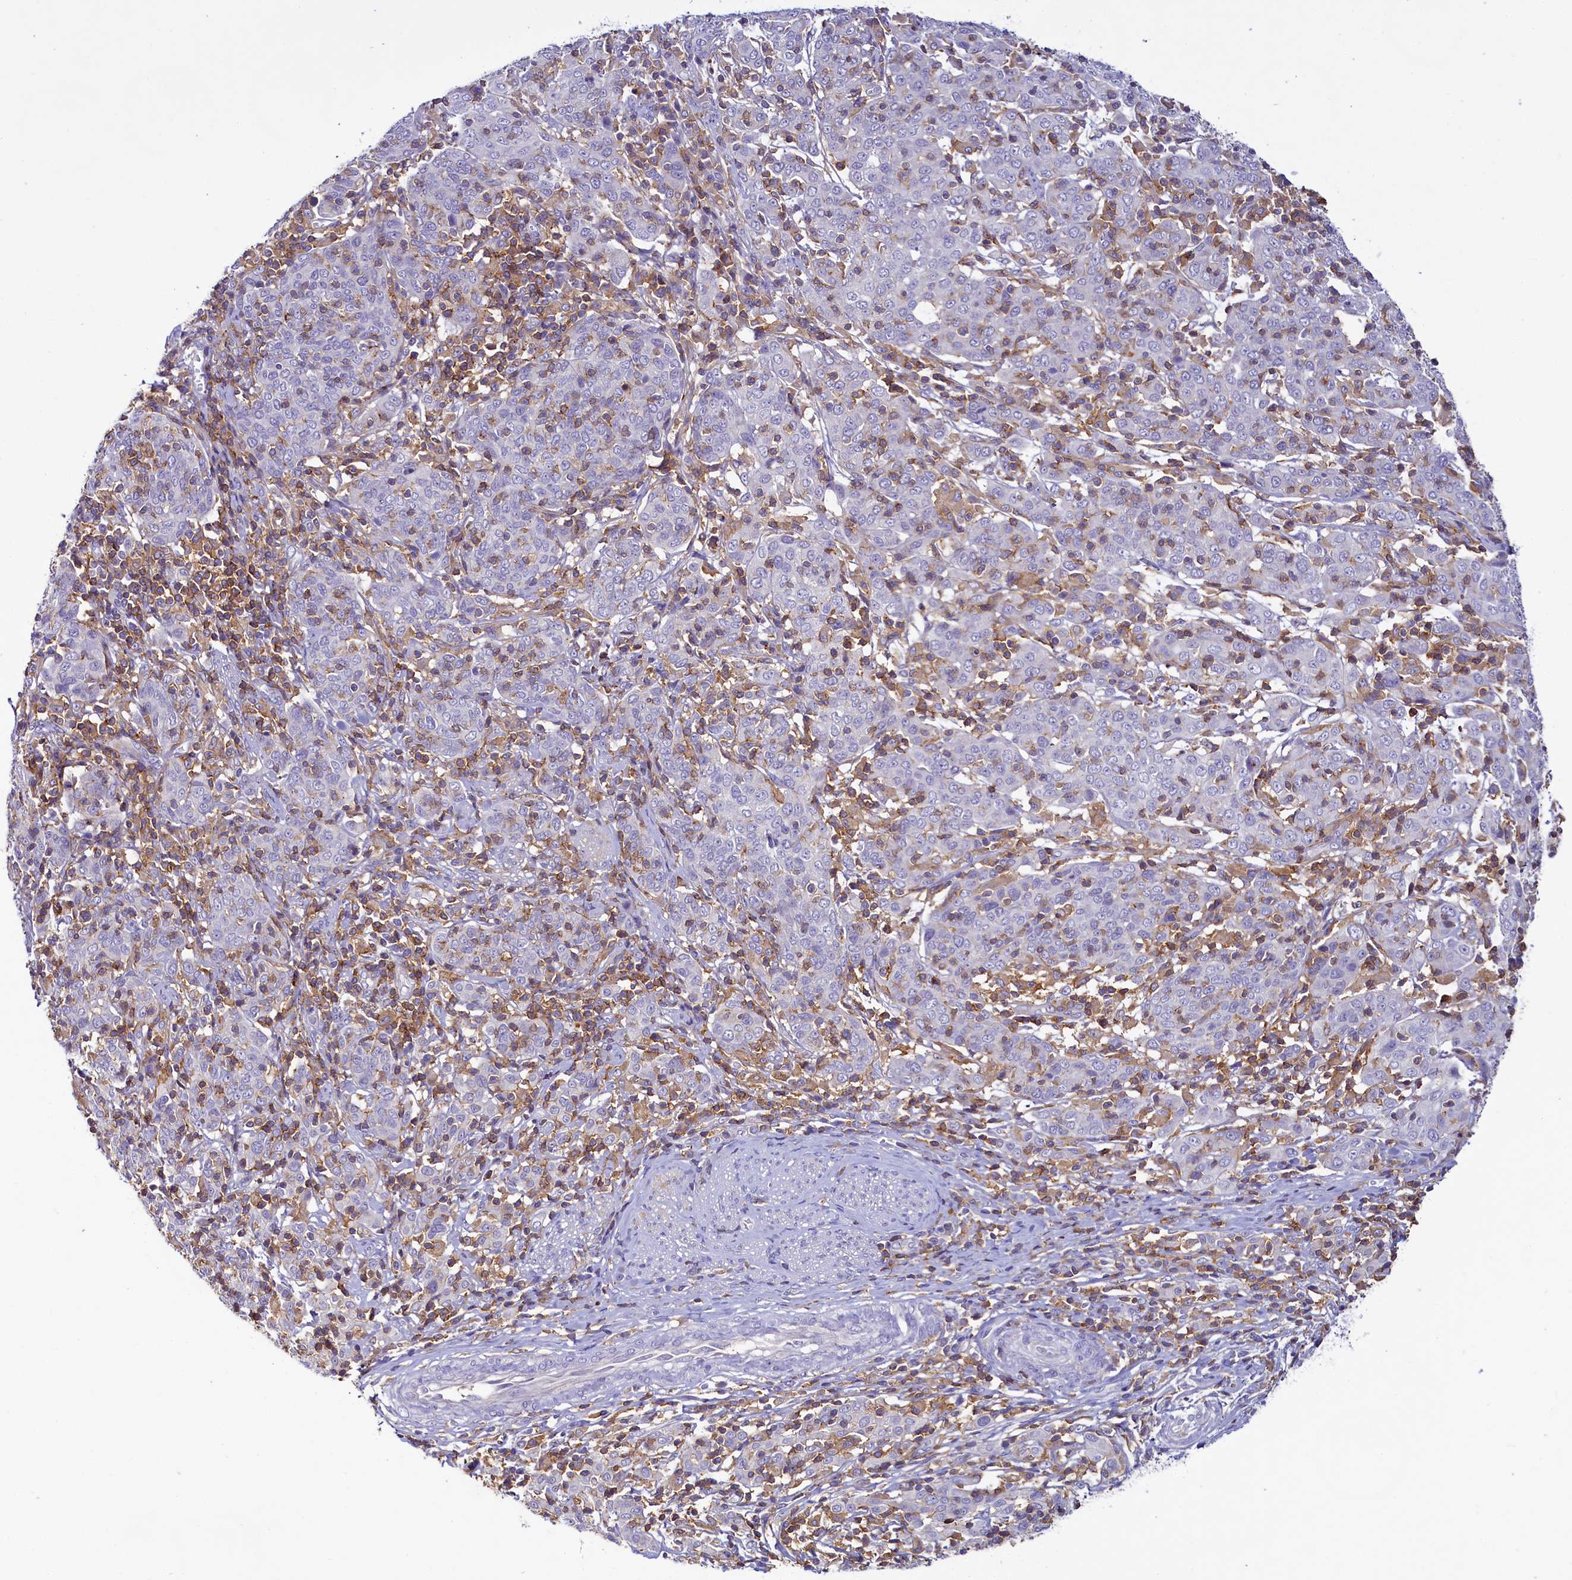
{"staining": {"intensity": "negative", "quantity": "none", "location": "none"}, "tissue": "cervical cancer", "cell_type": "Tumor cells", "image_type": "cancer", "snomed": [{"axis": "morphology", "description": "Squamous cell carcinoma, NOS"}, {"axis": "topography", "description": "Cervix"}], "caption": "Squamous cell carcinoma (cervical) was stained to show a protein in brown. There is no significant expression in tumor cells.", "gene": "FGFR2", "patient": {"sex": "female", "age": 67}}